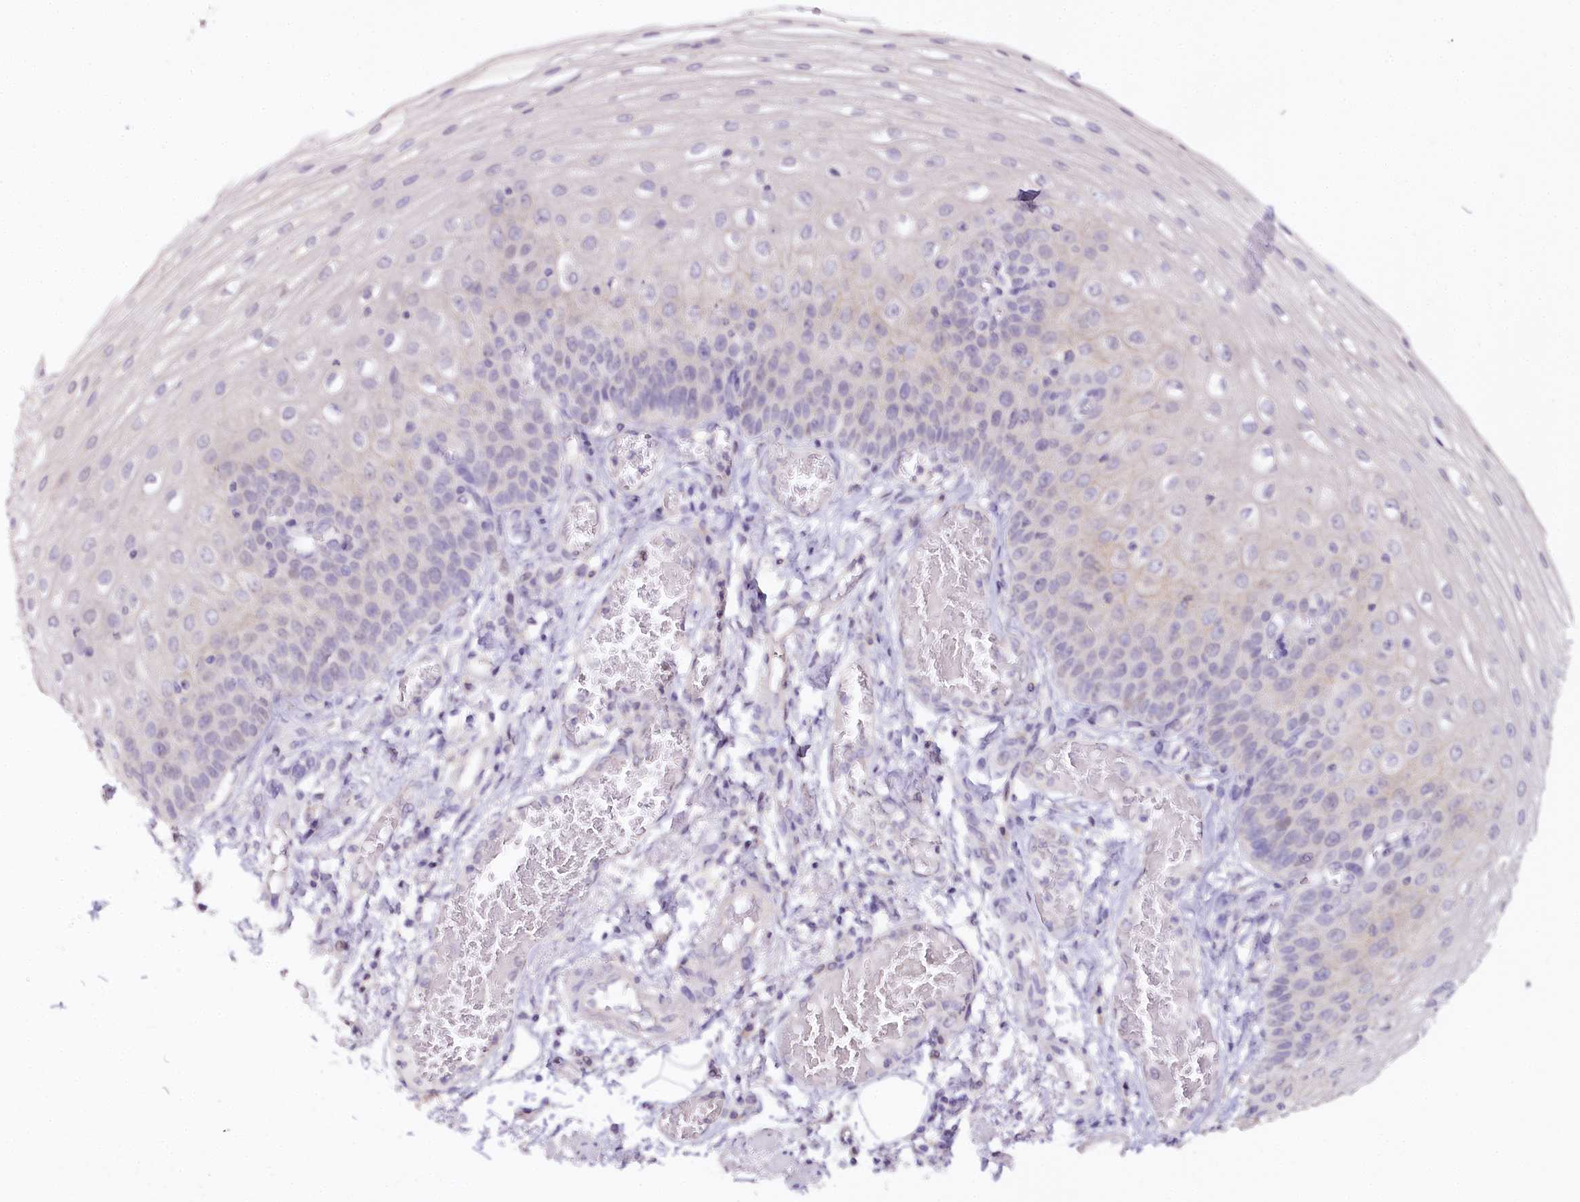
{"staining": {"intensity": "negative", "quantity": "none", "location": "none"}, "tissue": "esophagus", "cell_type": "Squamous epithelial cells", "image_type": "normal", "snomed": [{"axis": "morphology", "description": "Normal tissue, NOS"}, {"axis": "topography", "description": "Esophagus"}], "caption": "Esophagus stained for a protein using immunohistochemistry (IHC) reveals no staining squamous epithelial cells.", "gene": "TP53", "patient": {"sex": "male", "age": 81}}